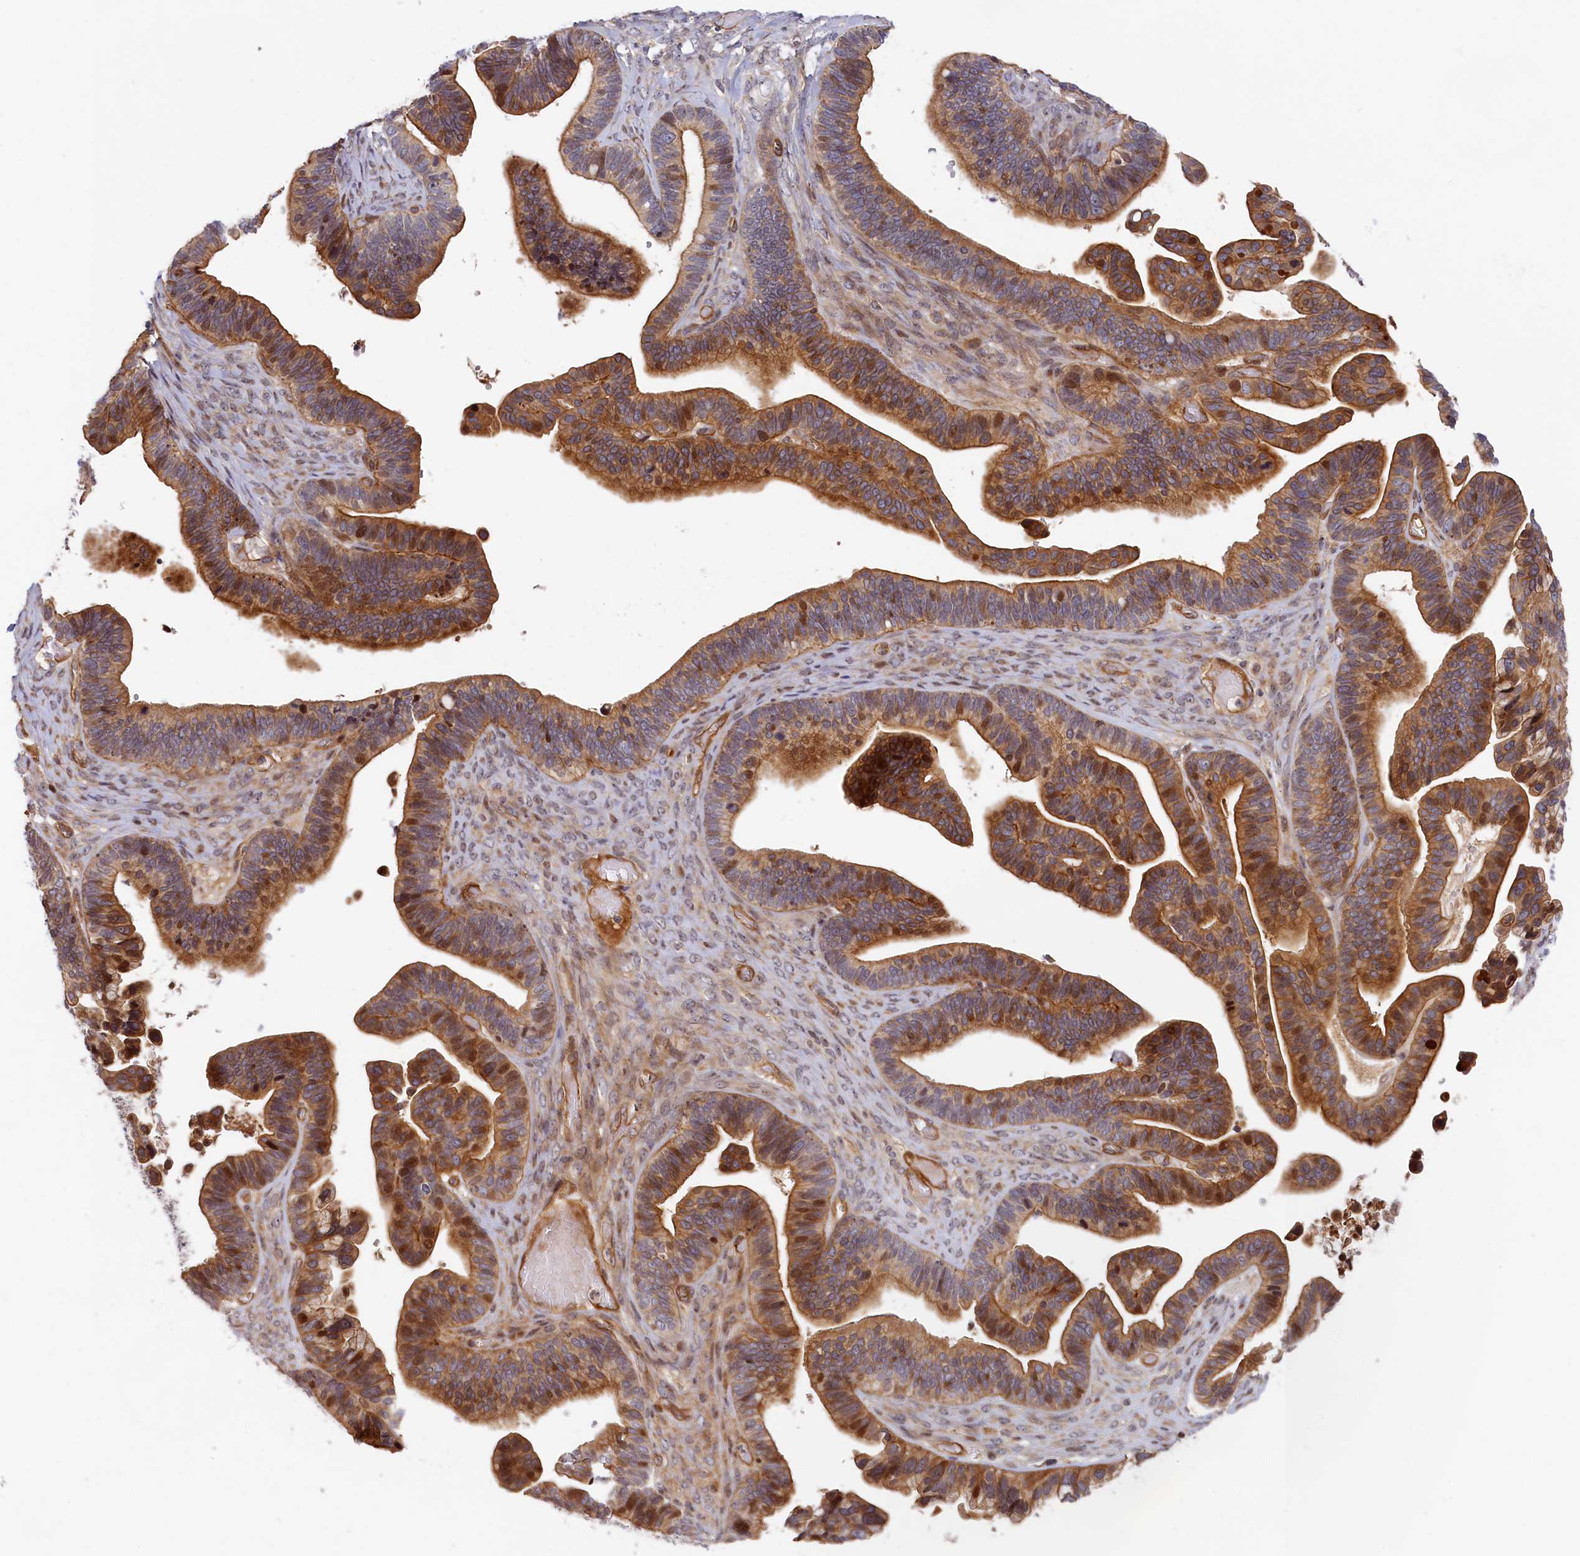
{"staining": {"intensity": "moderate", "quantity": ">75%", "location": "cytoplasmic/membranous,nuclear"}, "tissue": "ovarian cancer", "cell_type": "Tumor cells", "image_type": "cancer", "snomed": [{"axis": "morphology", "description": "Cystadenocarcinoma, serous, NOS"}, {"axis": "topography", "description": "Ovary"}], "caption": "IHC staining of serous cystadenocarcinoma (ovarian), which reveals medium levels of moderate cytoplasmic/membranous and nuclear positivity in approximately >75% of tumor cells indicating moderate cytoplasmic/membranous and nuclear protein positivity. The staining was performed using DAB (3,3'-diaminobenzidine) (brown) for protein detection and nuclei were counterstained in hematoxylin (blue).", "gene": "CEP44", "patient": {"sex": "female", "age": 56}}